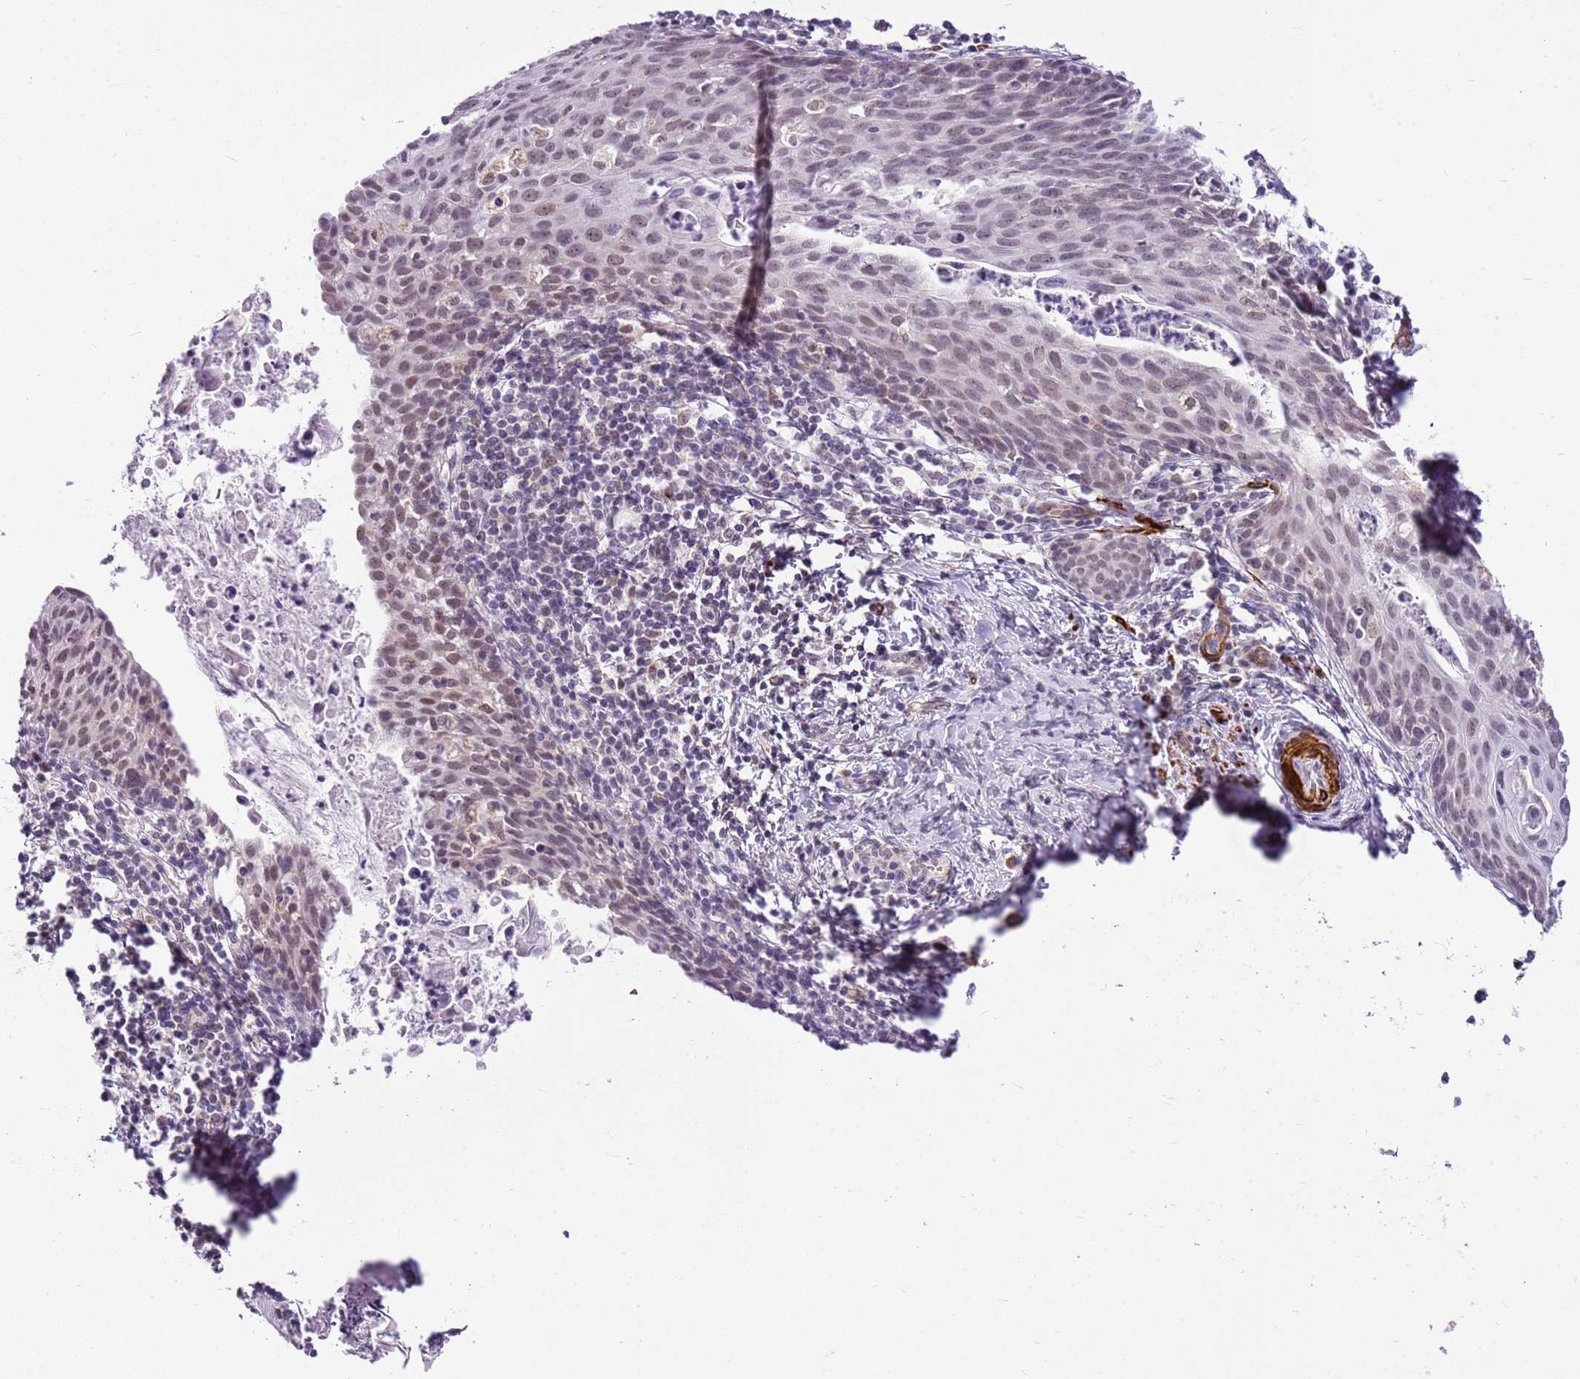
{"staining": {"intensity": "weak", "quantity": "25%-75%", "location": "nuclear"}, "tissue": "cervical cancer", "cell_type": "Tumor cells", "image_type": "cancer", "snomed": [{"axis": "morphology", "description": "Squamous cell carcinoma, NOS"}, {"axis": "topography", "description": "Cervix"}], "caption": "Tumor cells show low levels of weak nuclear positivity in about 25%-75% of cells in cervical cancer (squamous cell carcinoma).", "gene": "SMIM4", "patient": {"sex": "female", "age": 52}}